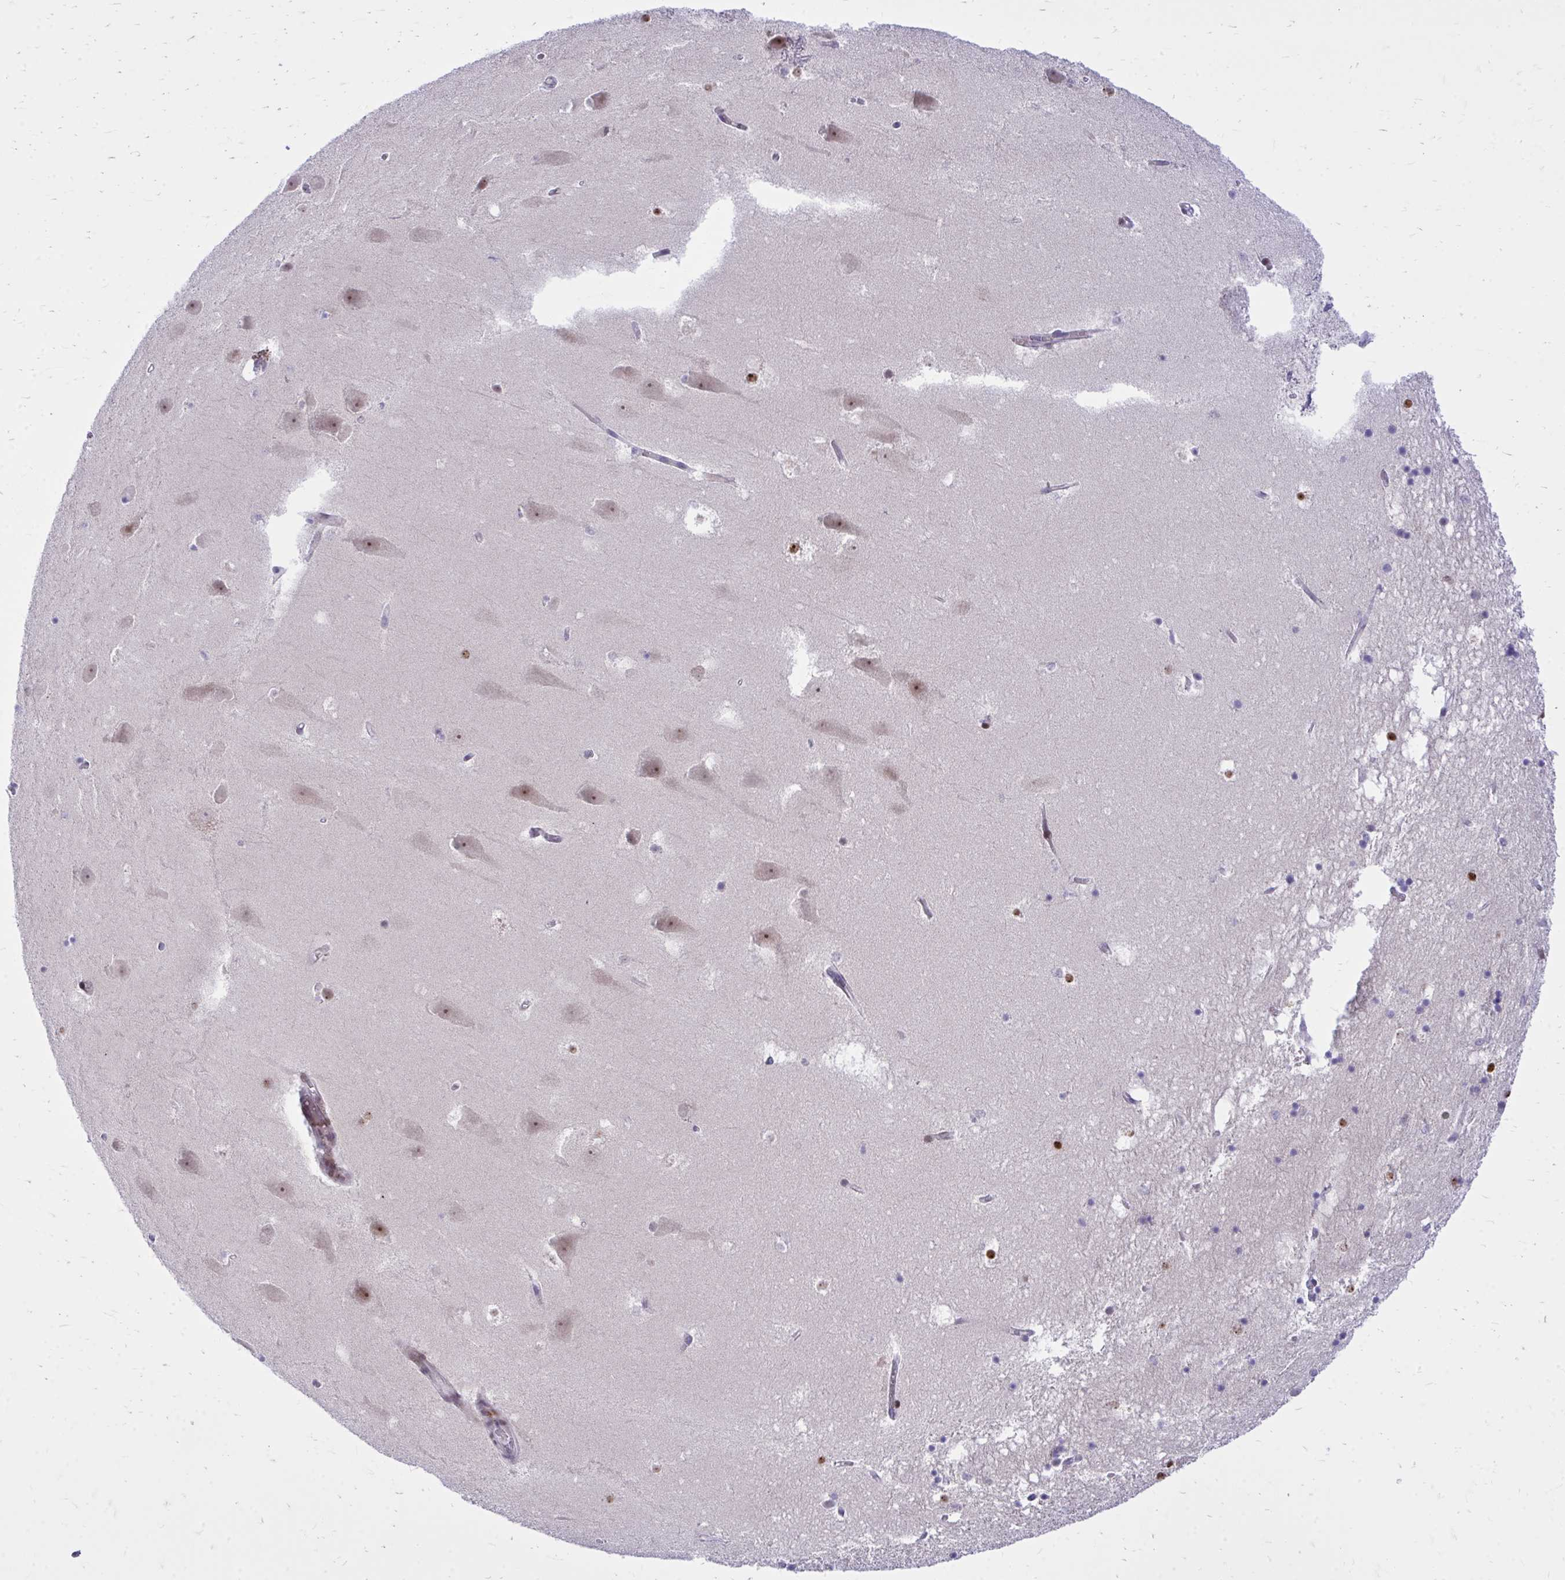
{"staining": {"intensity": "moderate", "quantity": "<25%", "location": "nuclear"}, "tissue": "hippocampus", "cell_type": "Glial cells", "image_type": "normal", "snomed": [{"axis": "morphology", "description": "Normal tissue, NOS"}, {"axis": "topography", "description": "Hippocampus"}], "caption": "DAB (3,3'-diaminobenzidine) immunohistochemical staining of benign human hippocampus shows moderate nuclear protein expression in about <25% of glial cells.", "gene": "C14orf39", "patient": {"sex": "male", "age": 58}}